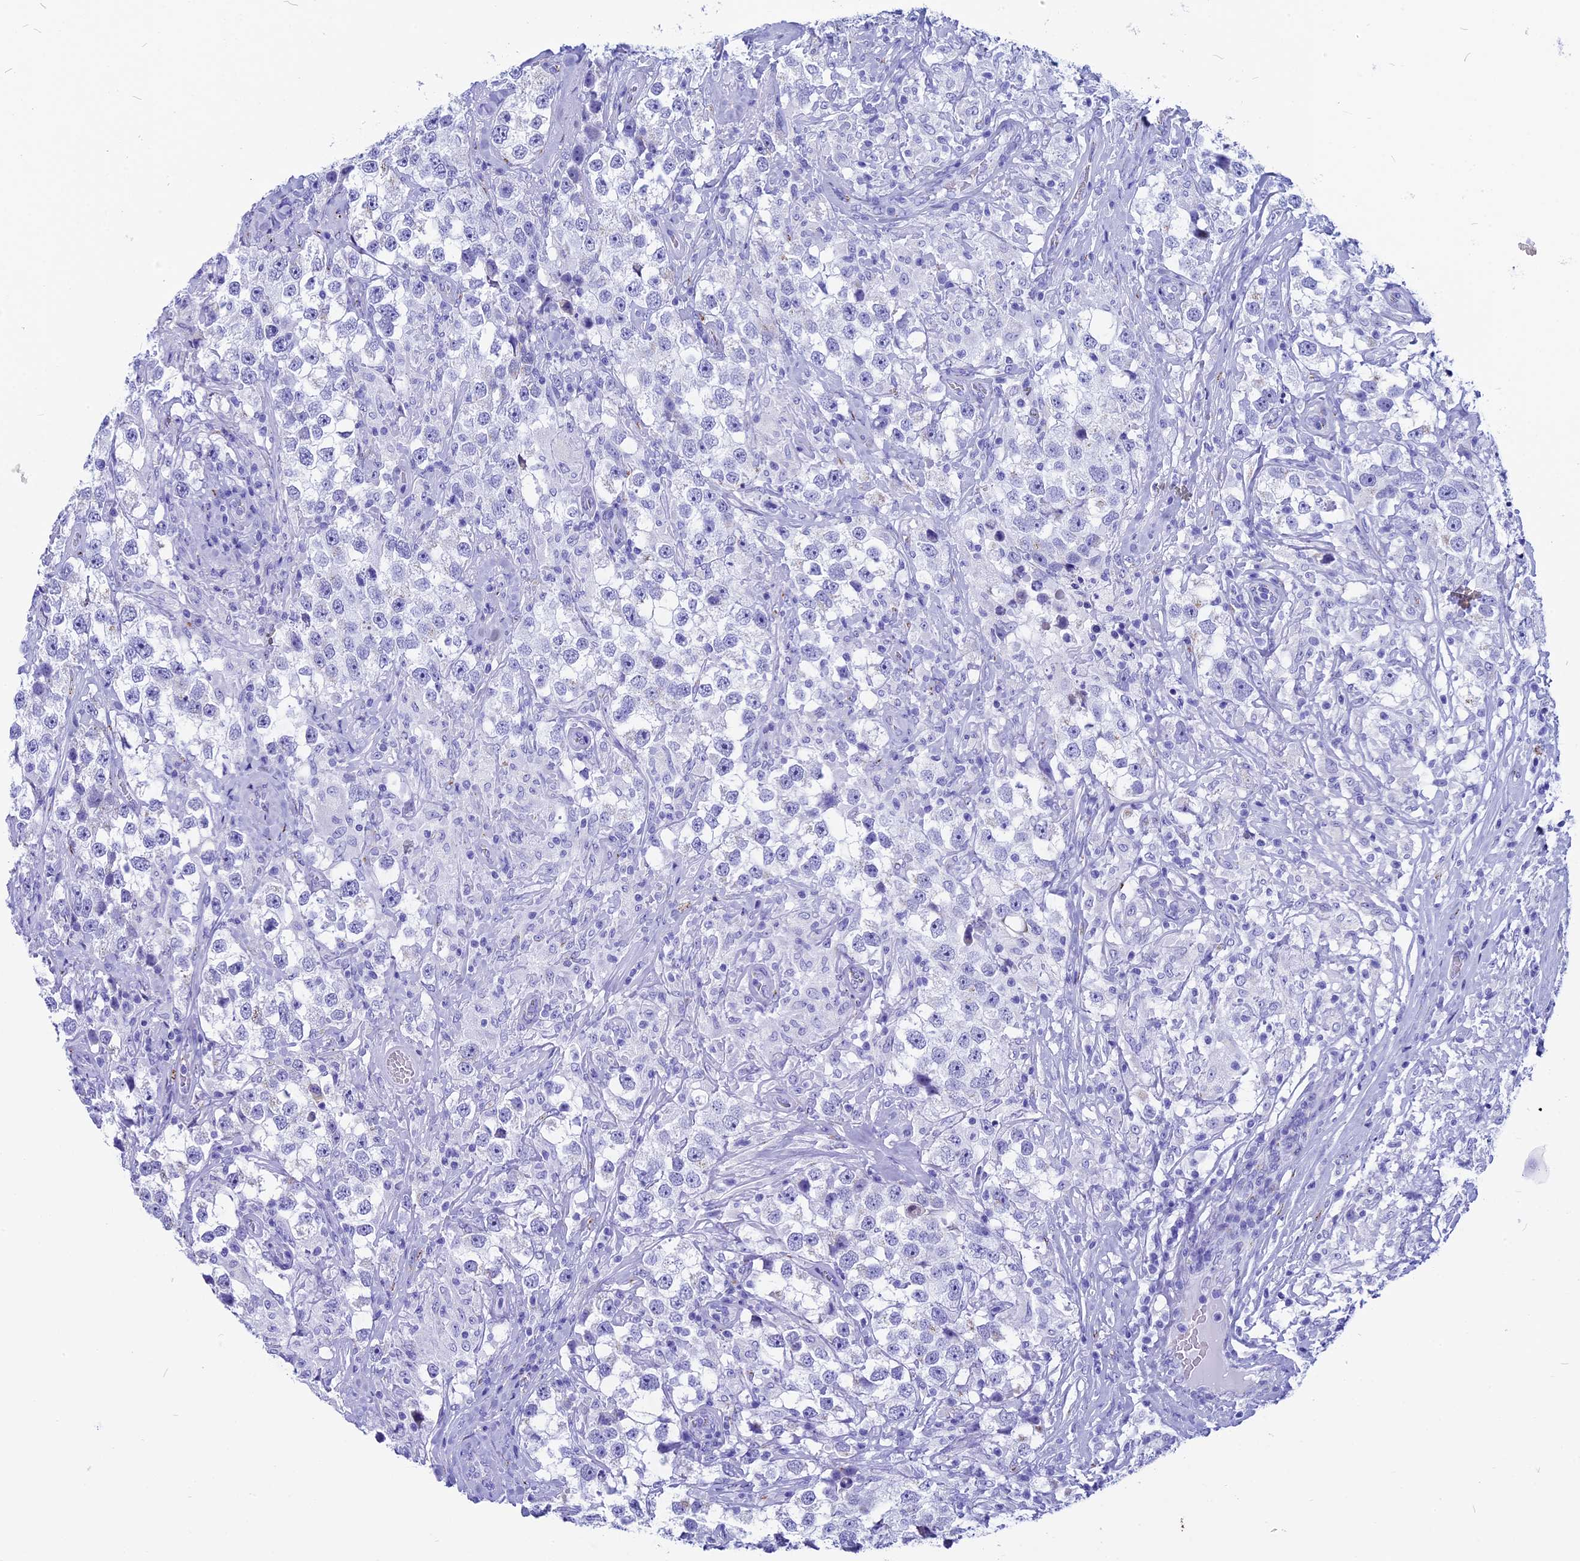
{"staining": {"intensity": "negative", "quantity": "none", "location": "none"}, "tissue": "testis cancer", "cell_type": "Tumor cells", "image_type": "cancer", "snomed": [{"axis": "morphology", "description": "Seminoma, NOS"}, {"axis": "topography", "description": "Testis"}], "caption": "A high-resolution photomicrograph shows IHC staining of seminoma (testis), which displays no significant positivity in tumor cells.", "gene": "AP3B2", "patient": {"sex": "male", "age": 46}}